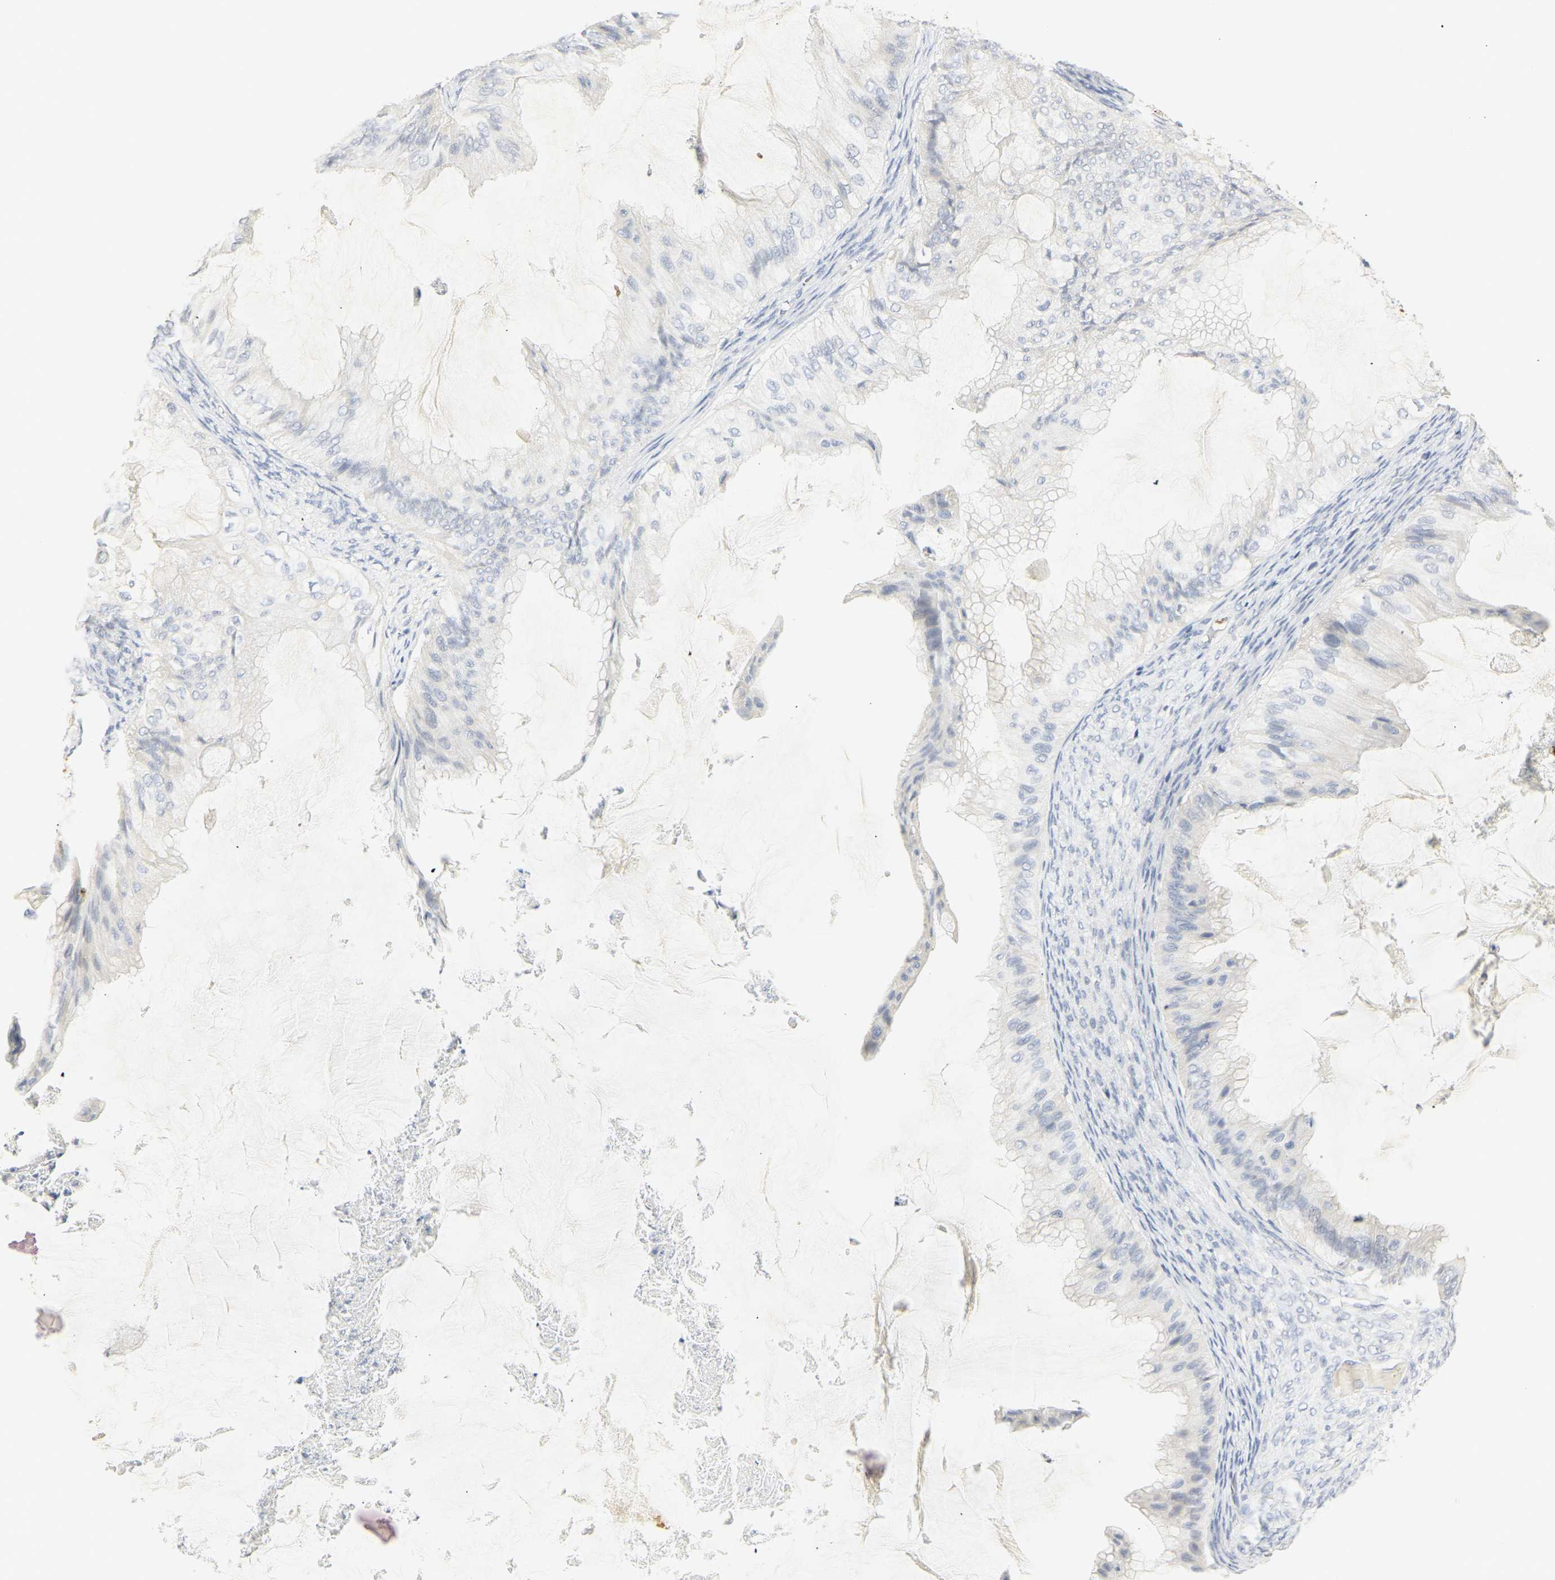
{"staining": {"intensity": "negative", "quantity": "none", "location": "none"}, "tissue": "ovarian cancer", "cell_type": "Tumor cells", "image_type": "cancer", "snomed": [{"axis": "morphology", "description": "Cystadenocarcinoma, mucinous, NOS"}, {"axis": "topography", "description": "Ovary"}], "caption": "A high-resolution image shows IHC staining of ovarian cancer (mucinous cystadenocarcinoma), which demonstrates no significant staining in tumor cells. (IHC, brightfield microscopy, high magnification).", "gene": "MPO", "patient": {"sex": "female", "age": 61}}